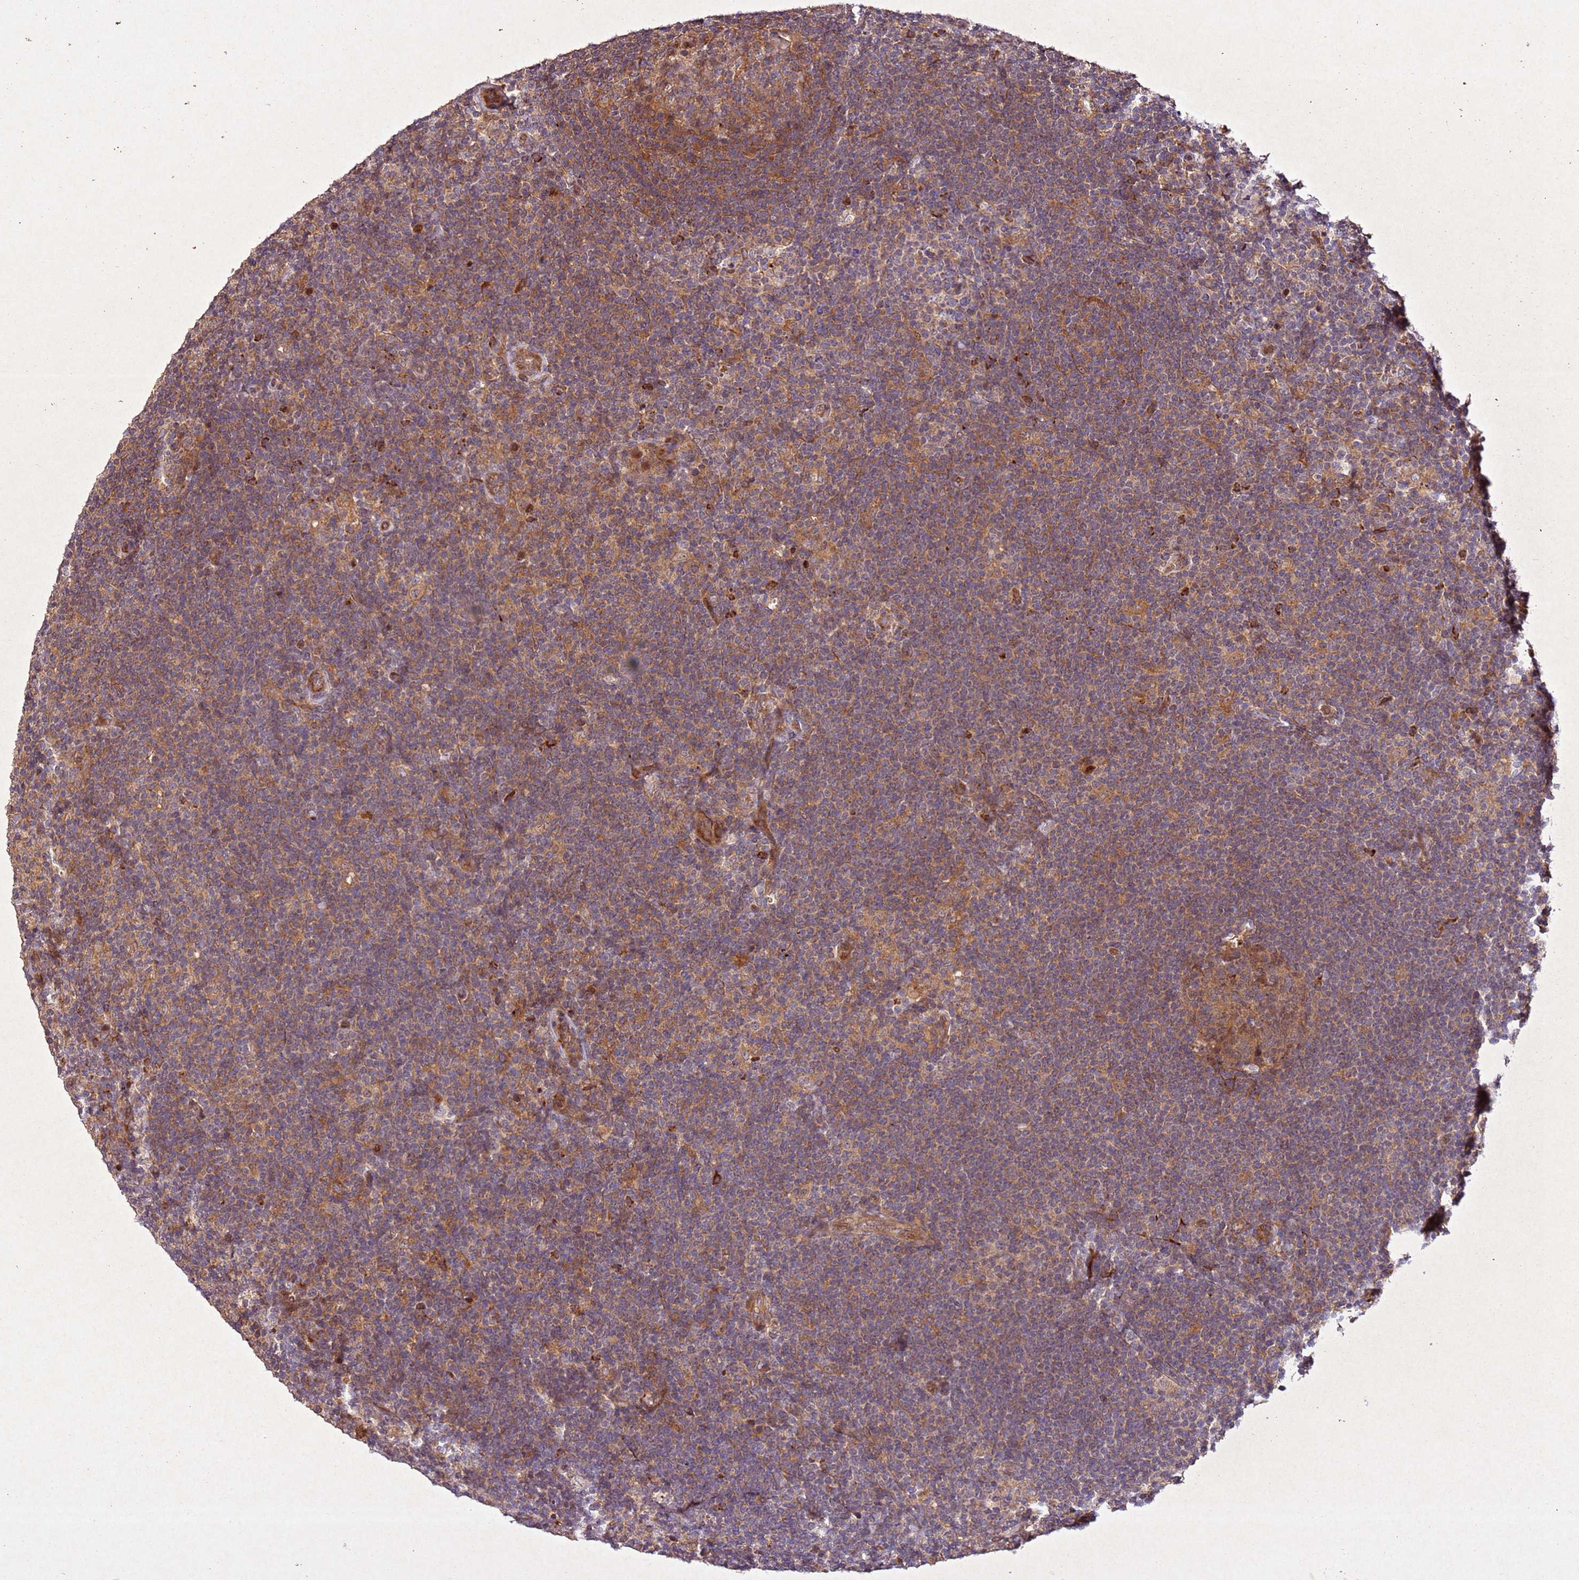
{"staining": {"intensity": "moderate", "quantity": ">75%", "location": "cytoplasmic/membranous"}, "tissue": "lymphoma", "cell_type": "Tumor cells", "image_type": "cancer", "snomed": [{"axis": "morphology", "description": "Hodgkin's disease, NOS"}, {"axis": "topography", "description": "Lymph node"}], "caption": "High-magnification brightfield microscopy of Hodgkin's disease stained with DAB (brown) and counterstained with hematoxylin (blue). tumor cells exhibit moderate cytoplasmic/membranous expression is seen in approximately>75% of cells.", "gene": "PTMA", "patient": {"sex": "female", "age": 57}}